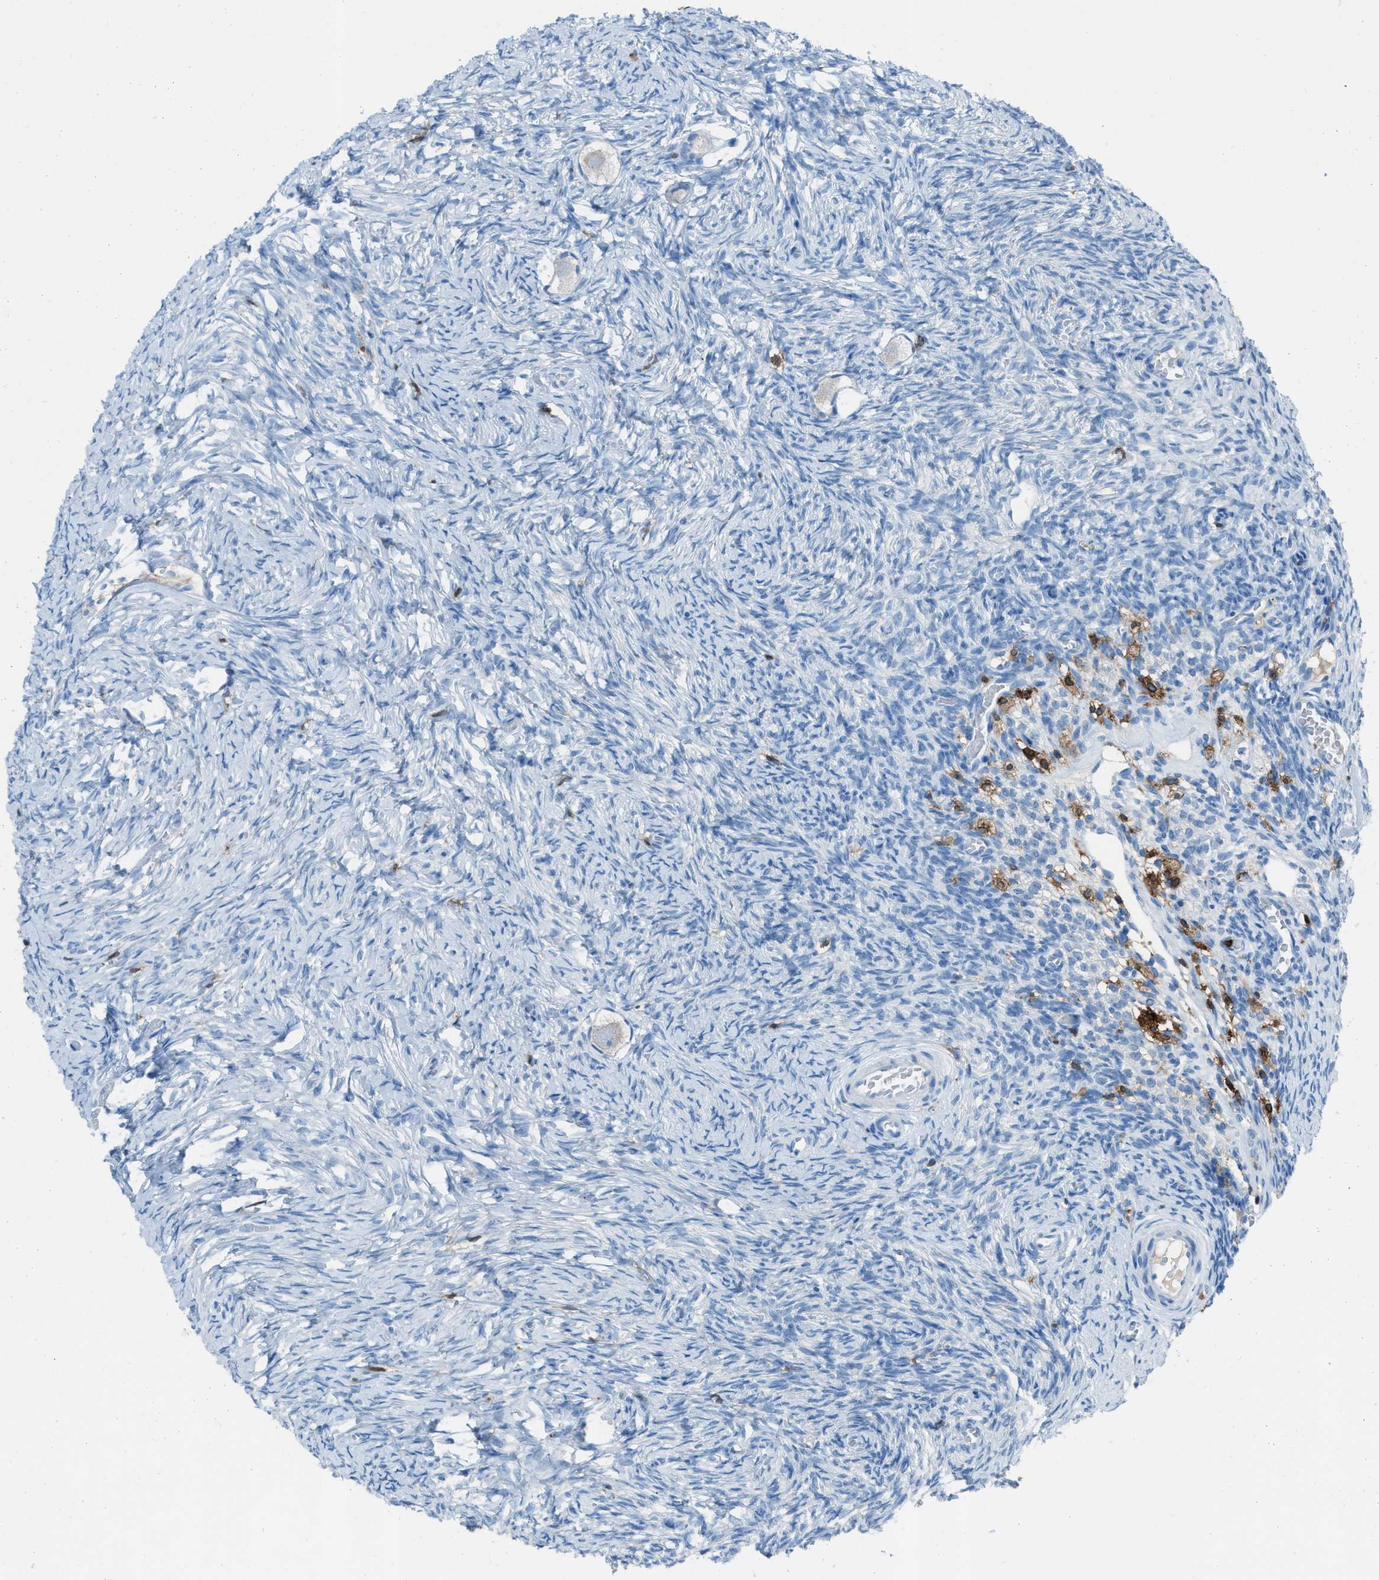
{"staining": {"intensity": "weak", "quantity": "25%-75%", "location": "cytoplasmic/membranous"}, "tissue": "ovary", "cell_type": "Follicle cells", "image_type": "normal", "snomed": [{"axis": "morphology", "description": "Normal tissue, NOS"}, {"axis": "topography", "description": "Ovary"}], "caption": "Immunohistochemistry (IHC) image of unremarkable ovary stained for a protein (brown), which shows low levels of weak cytoplasmic/membranous staining in approximately 25%-75% of follicle cells.", "gene": "ITGB2", "patient": {"sex": "female", "age": 27}}